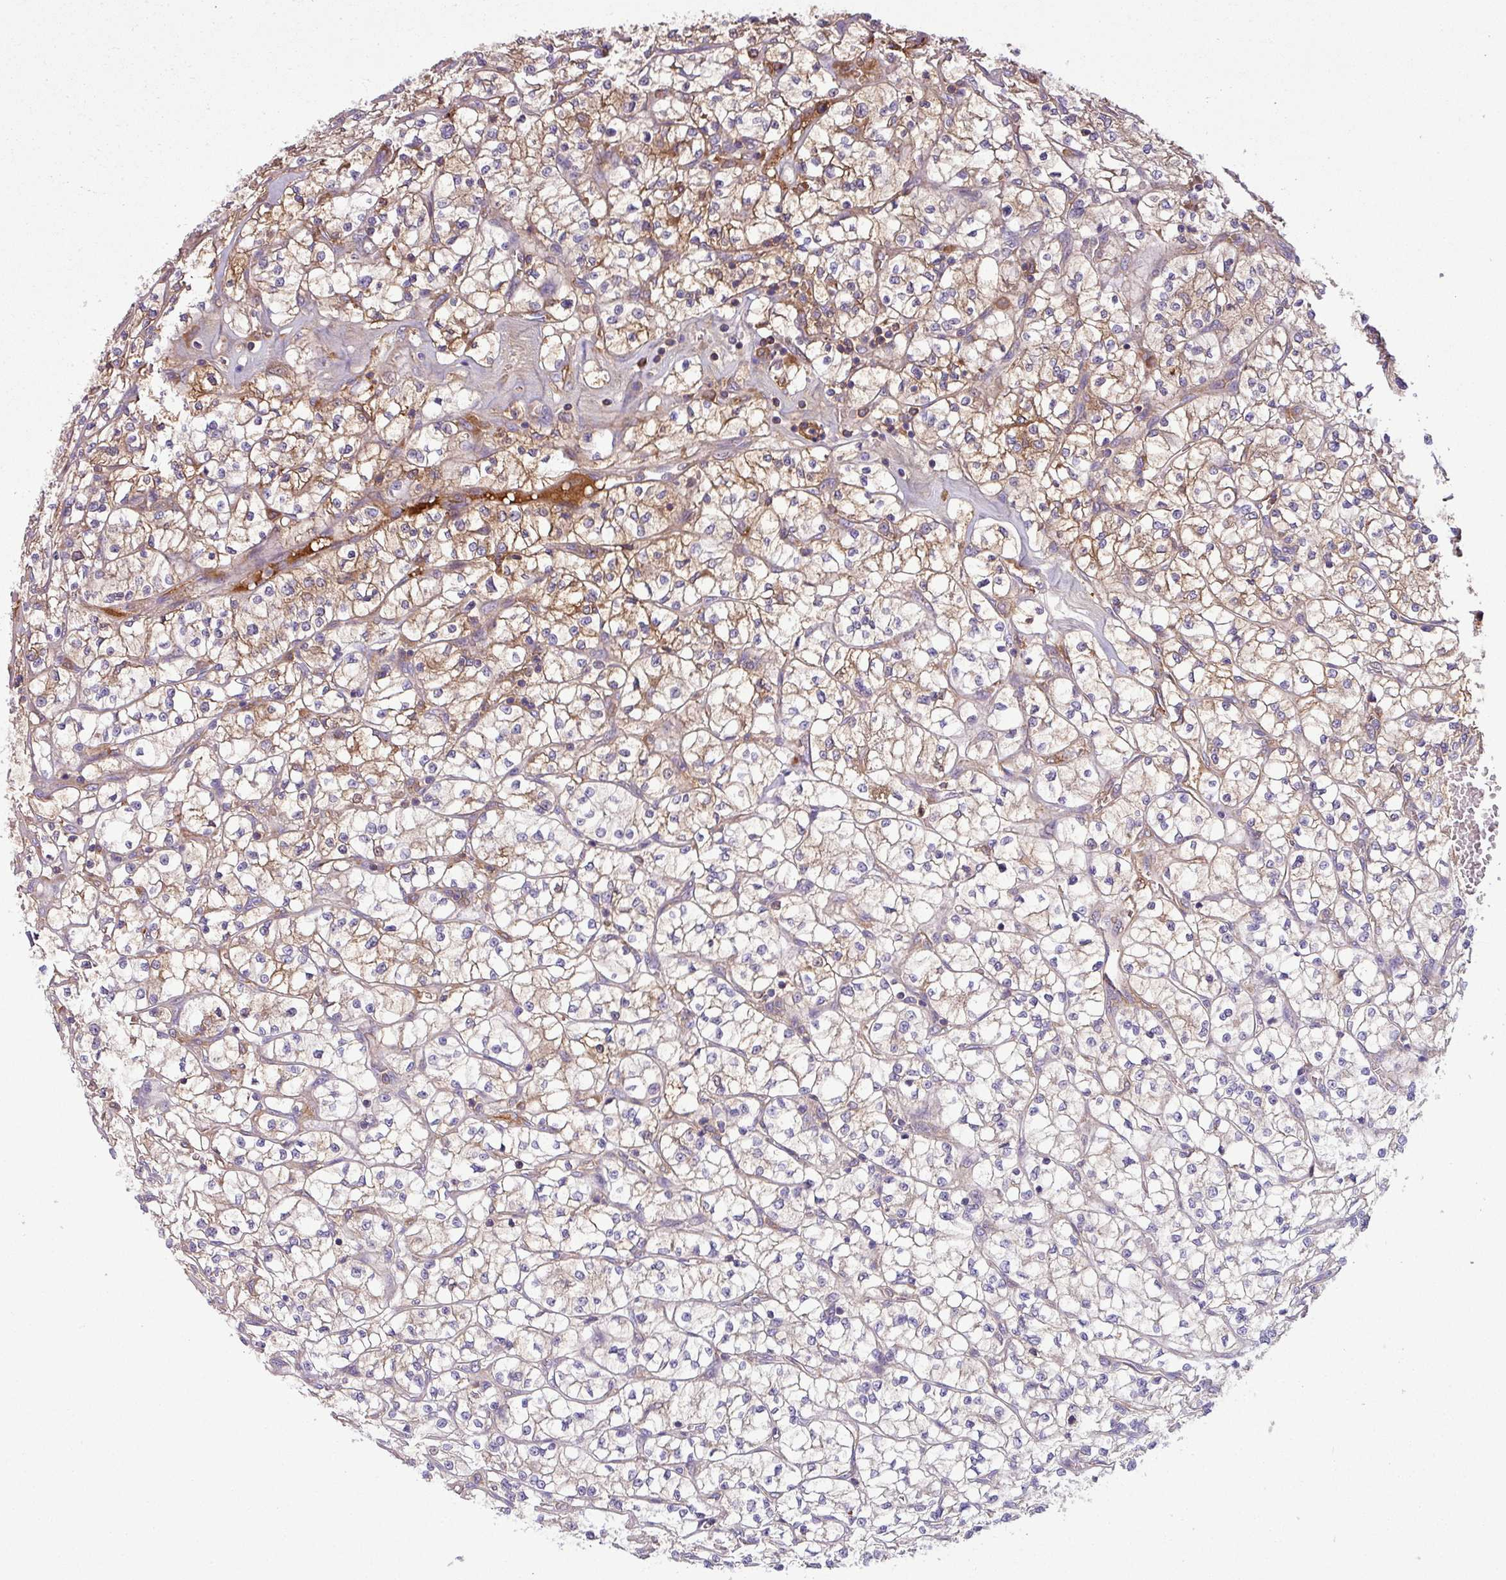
{"staining": {"intensity": "weak", "quantity": "<25%", "location": "cytoplasmic/membranous"}, "tissue": "renal cancer", "cell_type": "Tumor cells", "image_type": "cancer", "snomed": [{"axis": "morphology", "description": "Adenocarcinoma, NOS"}, {"axis": "topography", "description": "Kidney"}], "caption": "Protein analysis of renal adenocarcinoma exhibits no significant staining in tumor cells. The staining is performed using DAB brown chromogen with nuclei counter-stained in using hematoxylin.", "gene": "LRRC74B", "patient": {"sex": "female", "age": 64}}